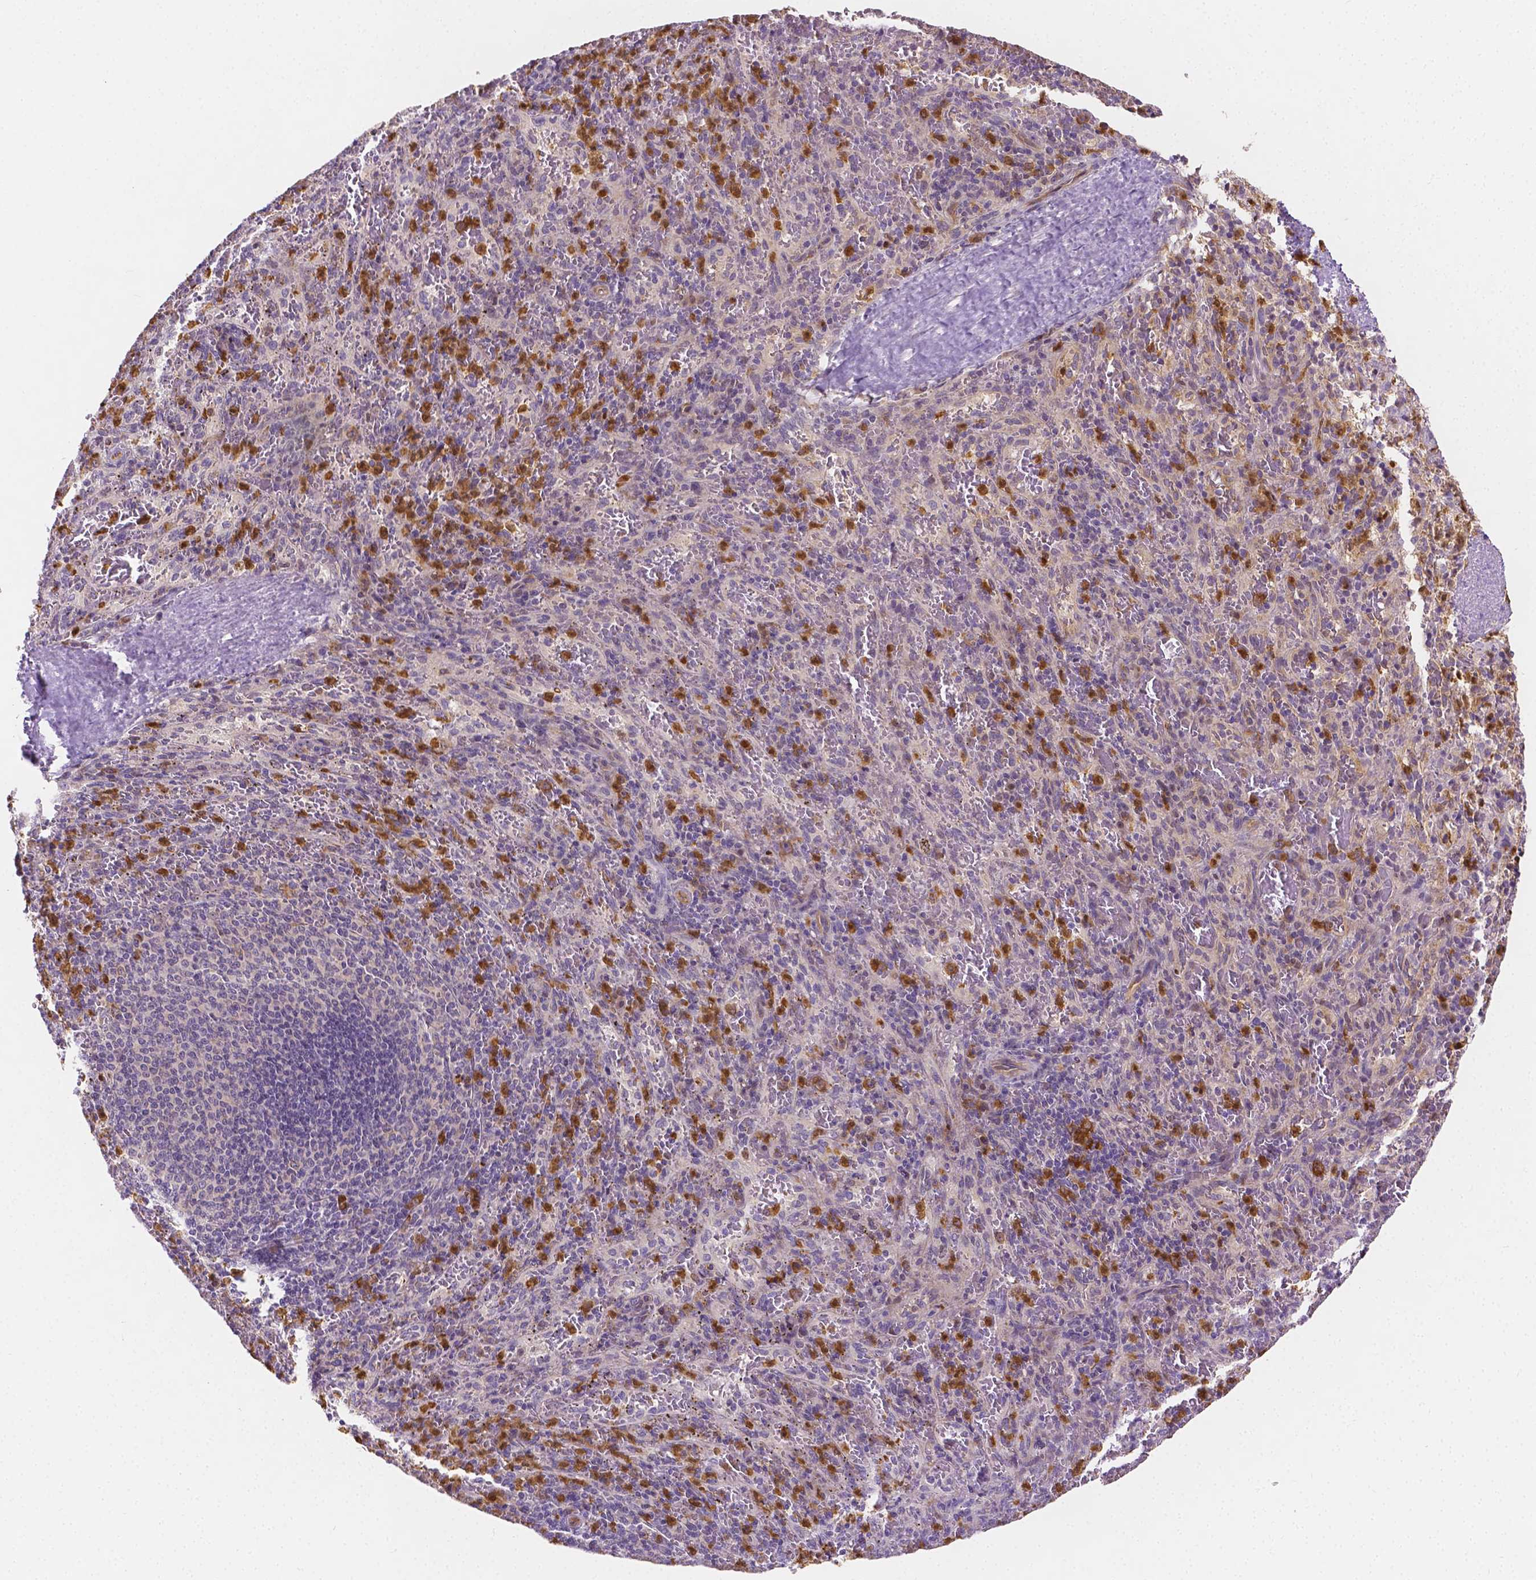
{"staining": {"intensity": "moderate", "quantity": "25%-75%", "location": "cytoplasmic/membranous,nuclear"}, "tissue": "spleen", "cell_type": "Cells in red pulp", "image_type": "normal", "snomed": [{"axis": "morphology", "description": "Normal tissue, NOS"}, {"axis": "topography", "description": "Spleen"}], "caption": "A high-resolution micrograph shows immunohistochemistry staining of benign spleen, which reveals moderate cytoplasmic/membranous,nuclear expression in about 25%-75% of cells in red pulp.", "gene": "ZNRD2", "patient": {"sex": "male", "age": 57}}